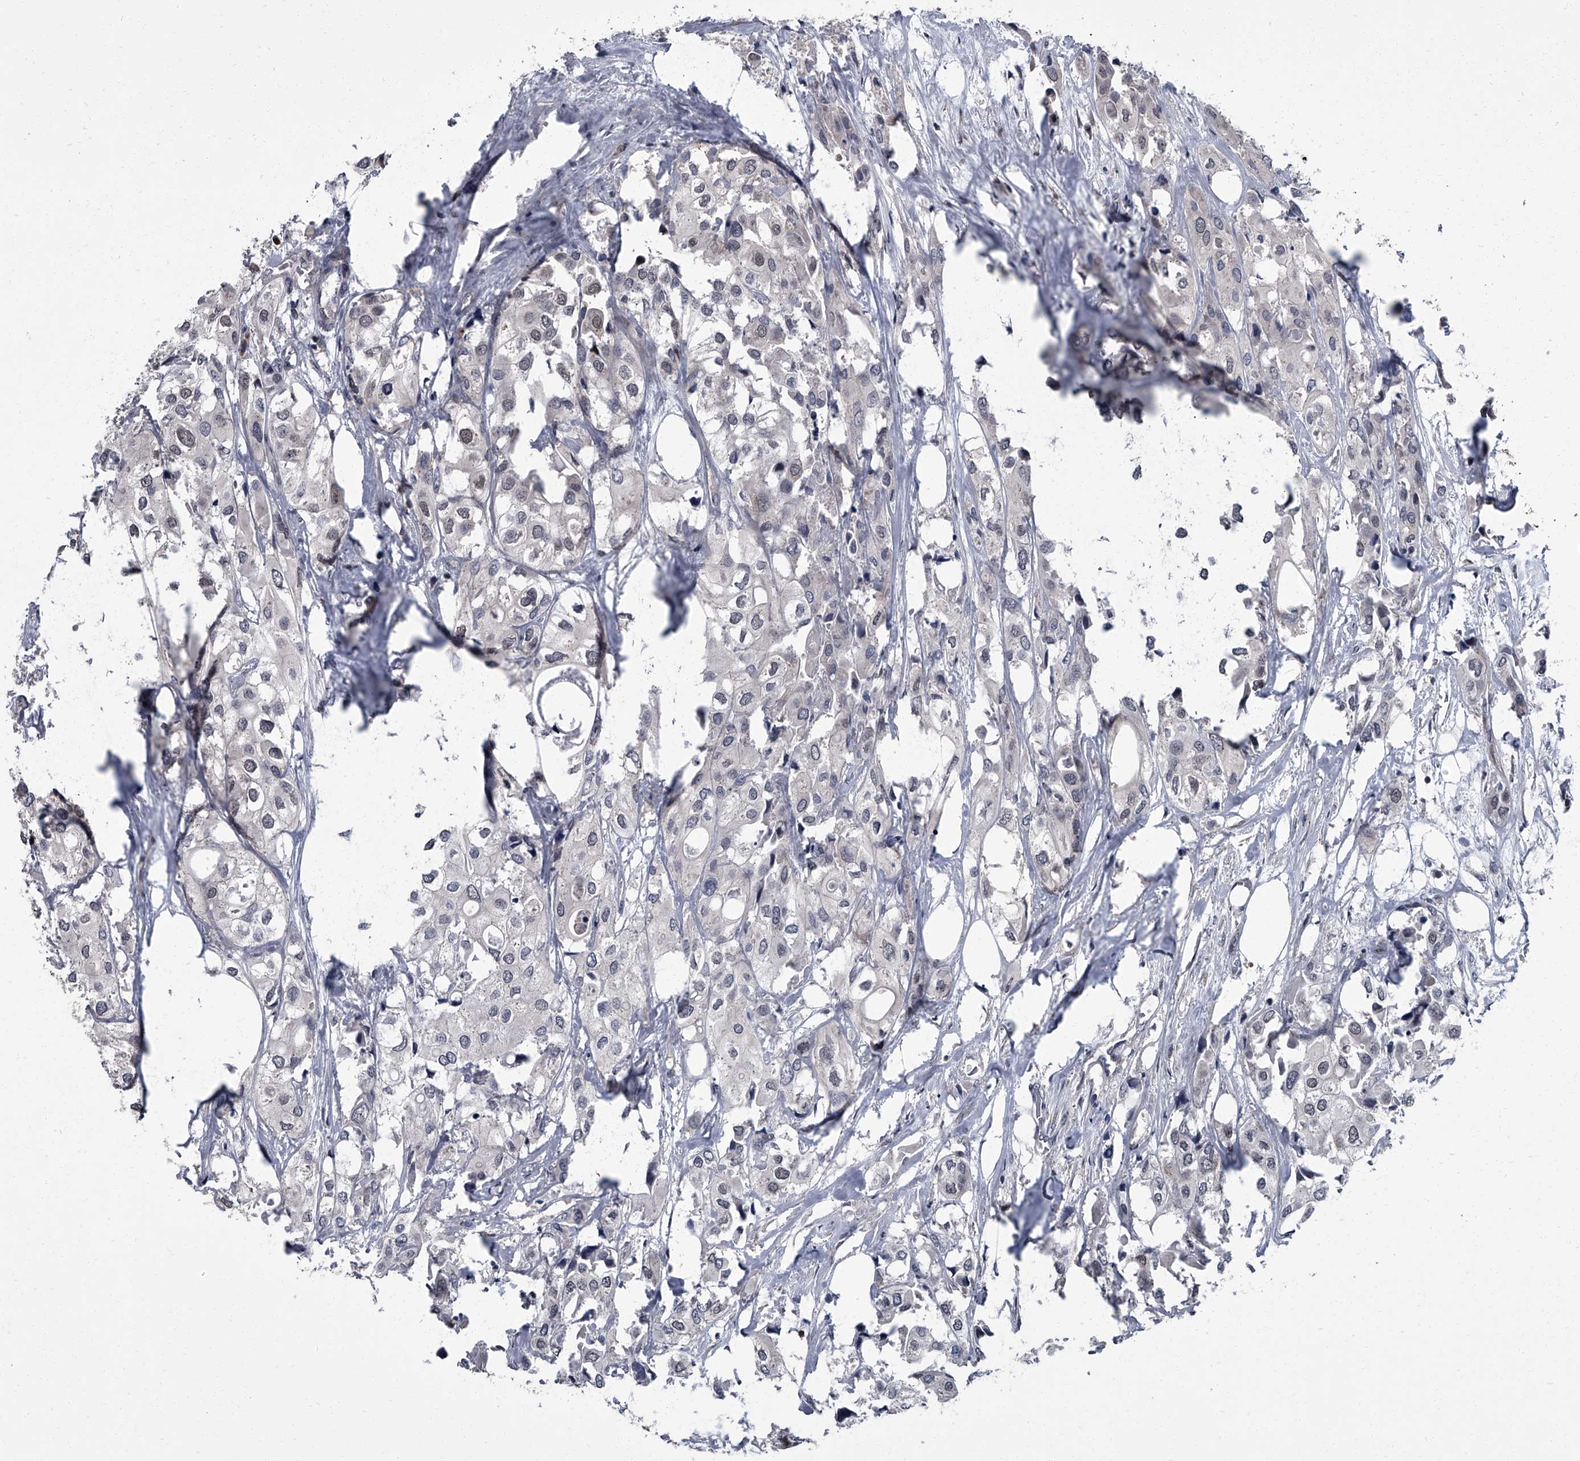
{"staining": {"intensity": "negative", "quantity": "none", "location": "none"}, "tissue": "urothelial cancer", "cell_type": "Tumor cells", "image_type": "cancer", "snomed": [{"axis": "morphology", "description": "Urothelial carcinoma, High grade"}, {"axis": "topography", "description": "Urinary bladder"}], "caption": "Immunohistochemistry of urothelial cancer exhibits no expression in tumor cells. The staining is performed using DAB brown chromogen with nuclei counter-stained in using hematoxylin.", "gene": "ZNF274", "patient": {"sex": "male", "age": 64}}